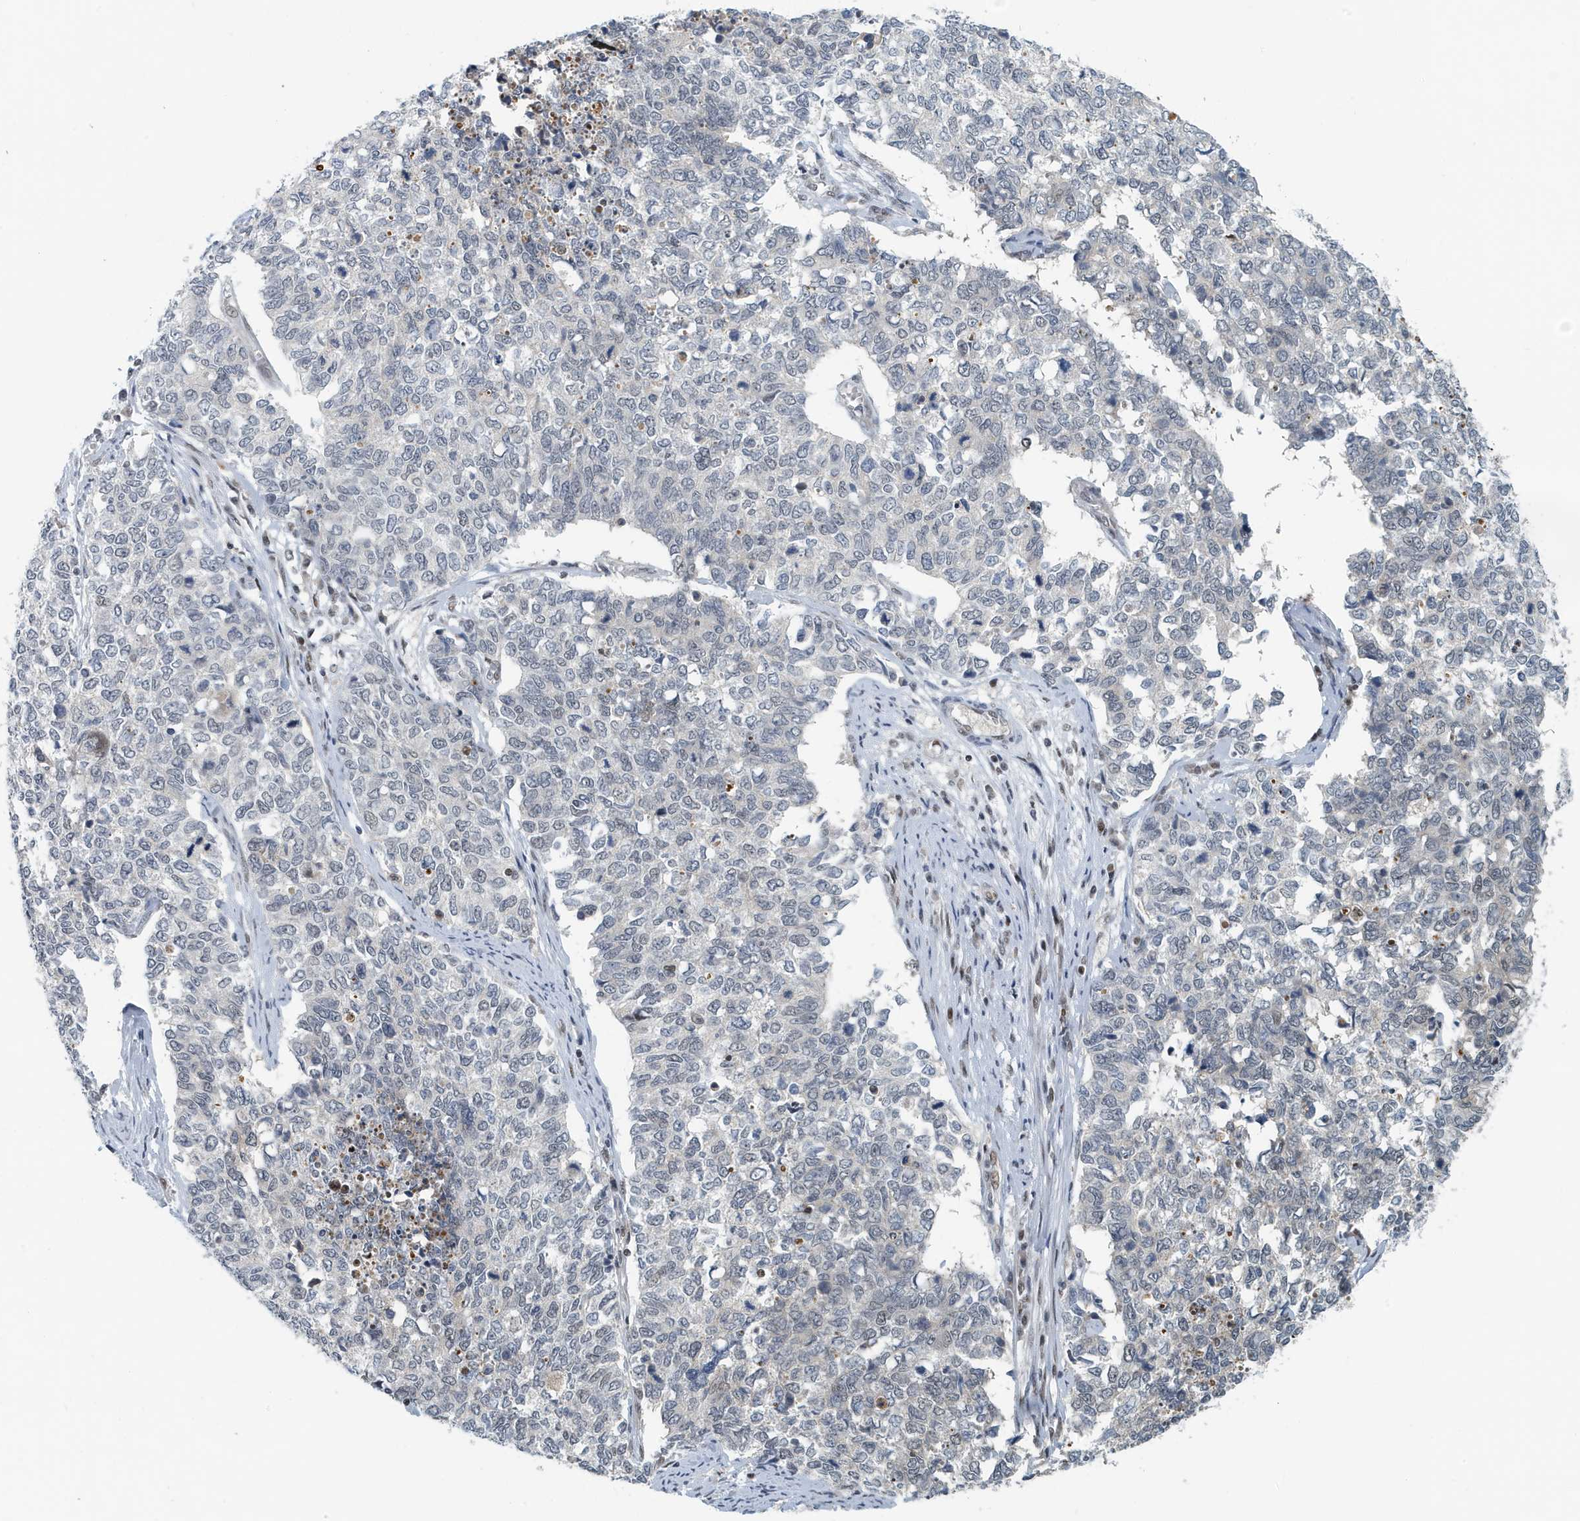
{"staining": {"intensity": "negative", "quantity": "none", "location": "none"}, "tissue": "cervical cancer", "cell_type": "Tumor cells", "image_type": "cancer", "snomed": [{"axis": "morphology", "description": "Squamous cell carcinoma, NOS"}, {"axis": "topography", "description": "Cervix"}], "caption": "DAB immunohistochemical staining of human cervical cancer (squamous cell carcinoma) demonstrates no significant staining in tumor cells.", "gene": "KIF15", "patient": {"sex": "female", "age": 63}}